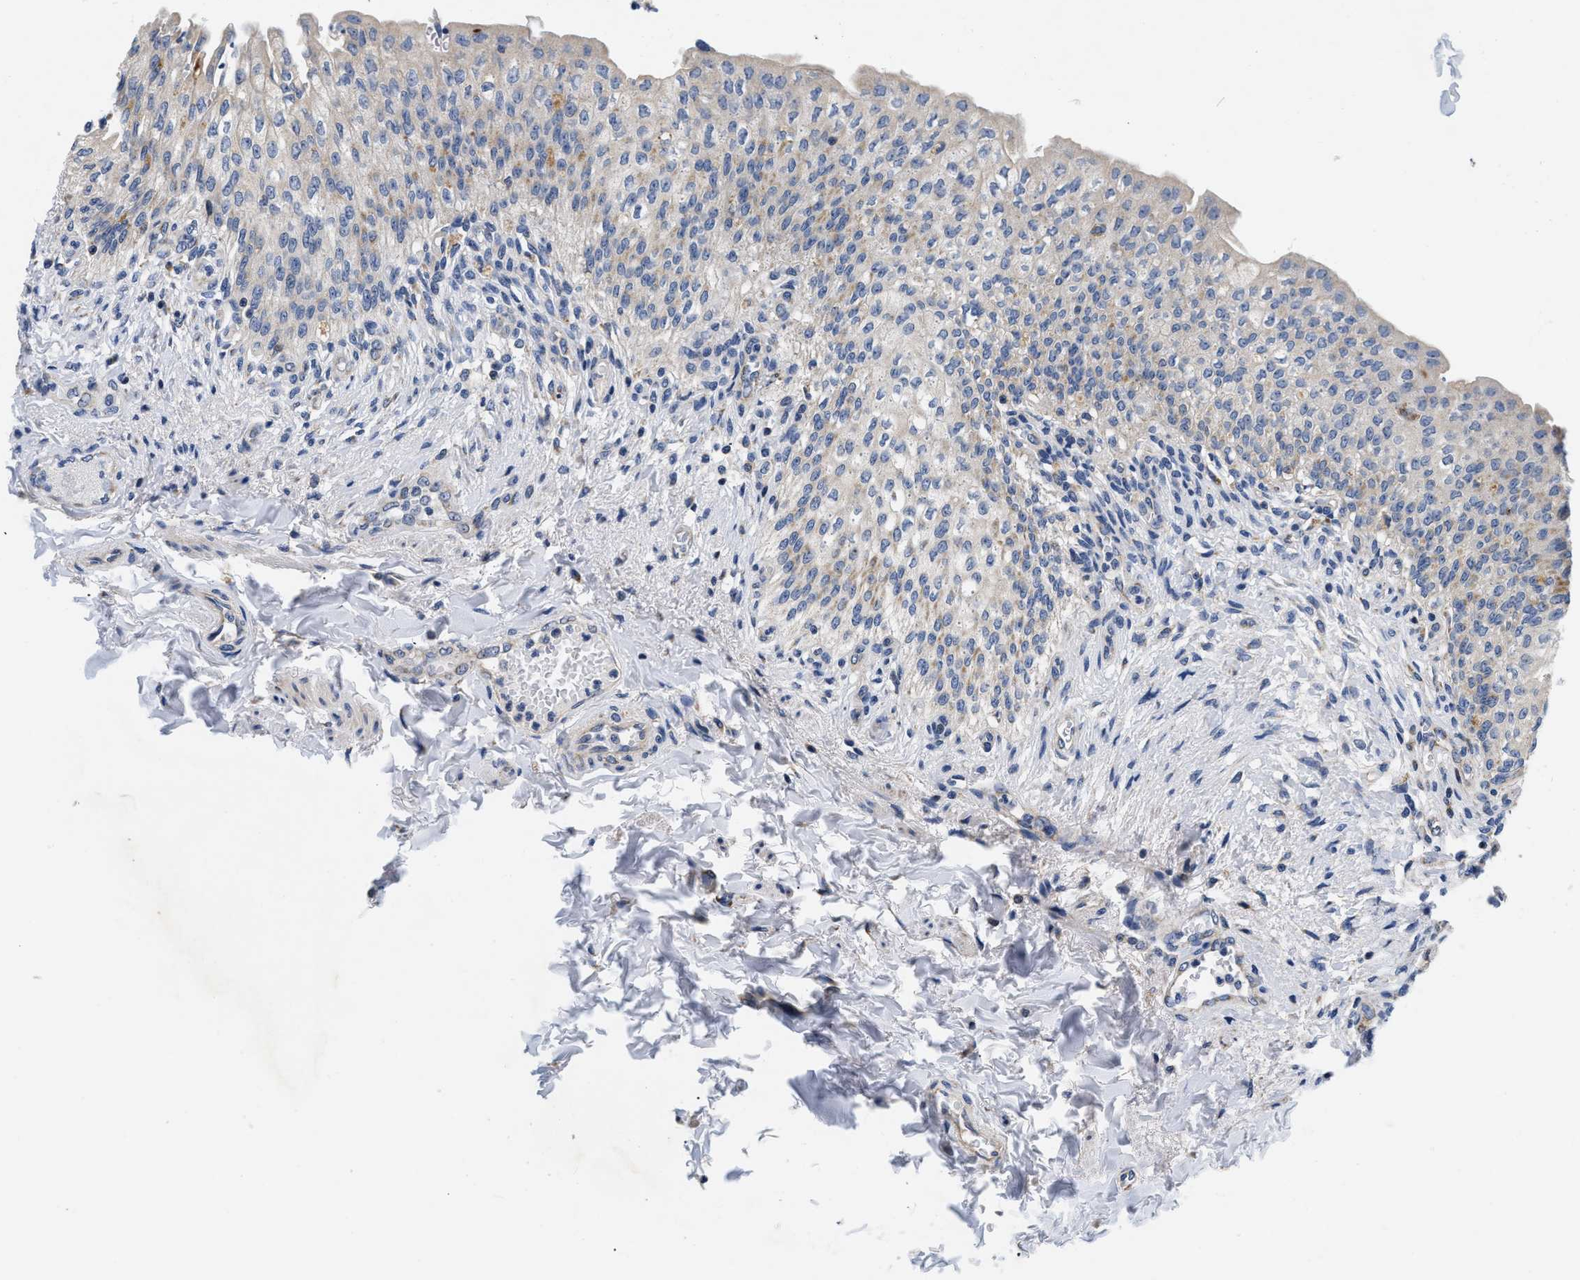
{"staining": {"intensity": "weak", "quantity": "<25%", "location": "cytoplasmic/membranous"}, "tissue": "urinary bladder", "cell_type": "Urothelial cells", "image_type": "normal", "snomed": [{"axis": "morphology", "description": "Normal tissue, NOS"}, {"axis": "topography", "description": "Urinary bladder"}], "caption": "Immunohistochemistry (IHC) micrograph of benign urinary bladder: human urinary bladder stained with DAB demonstrates no significant protein positivity in urothelial cells. (DAB immunohistochemistry (IHC) visualized using brightfield microscopy, high magnification).", "gene": "PDP1", "patient": {"sex": "female", "age": 60}}